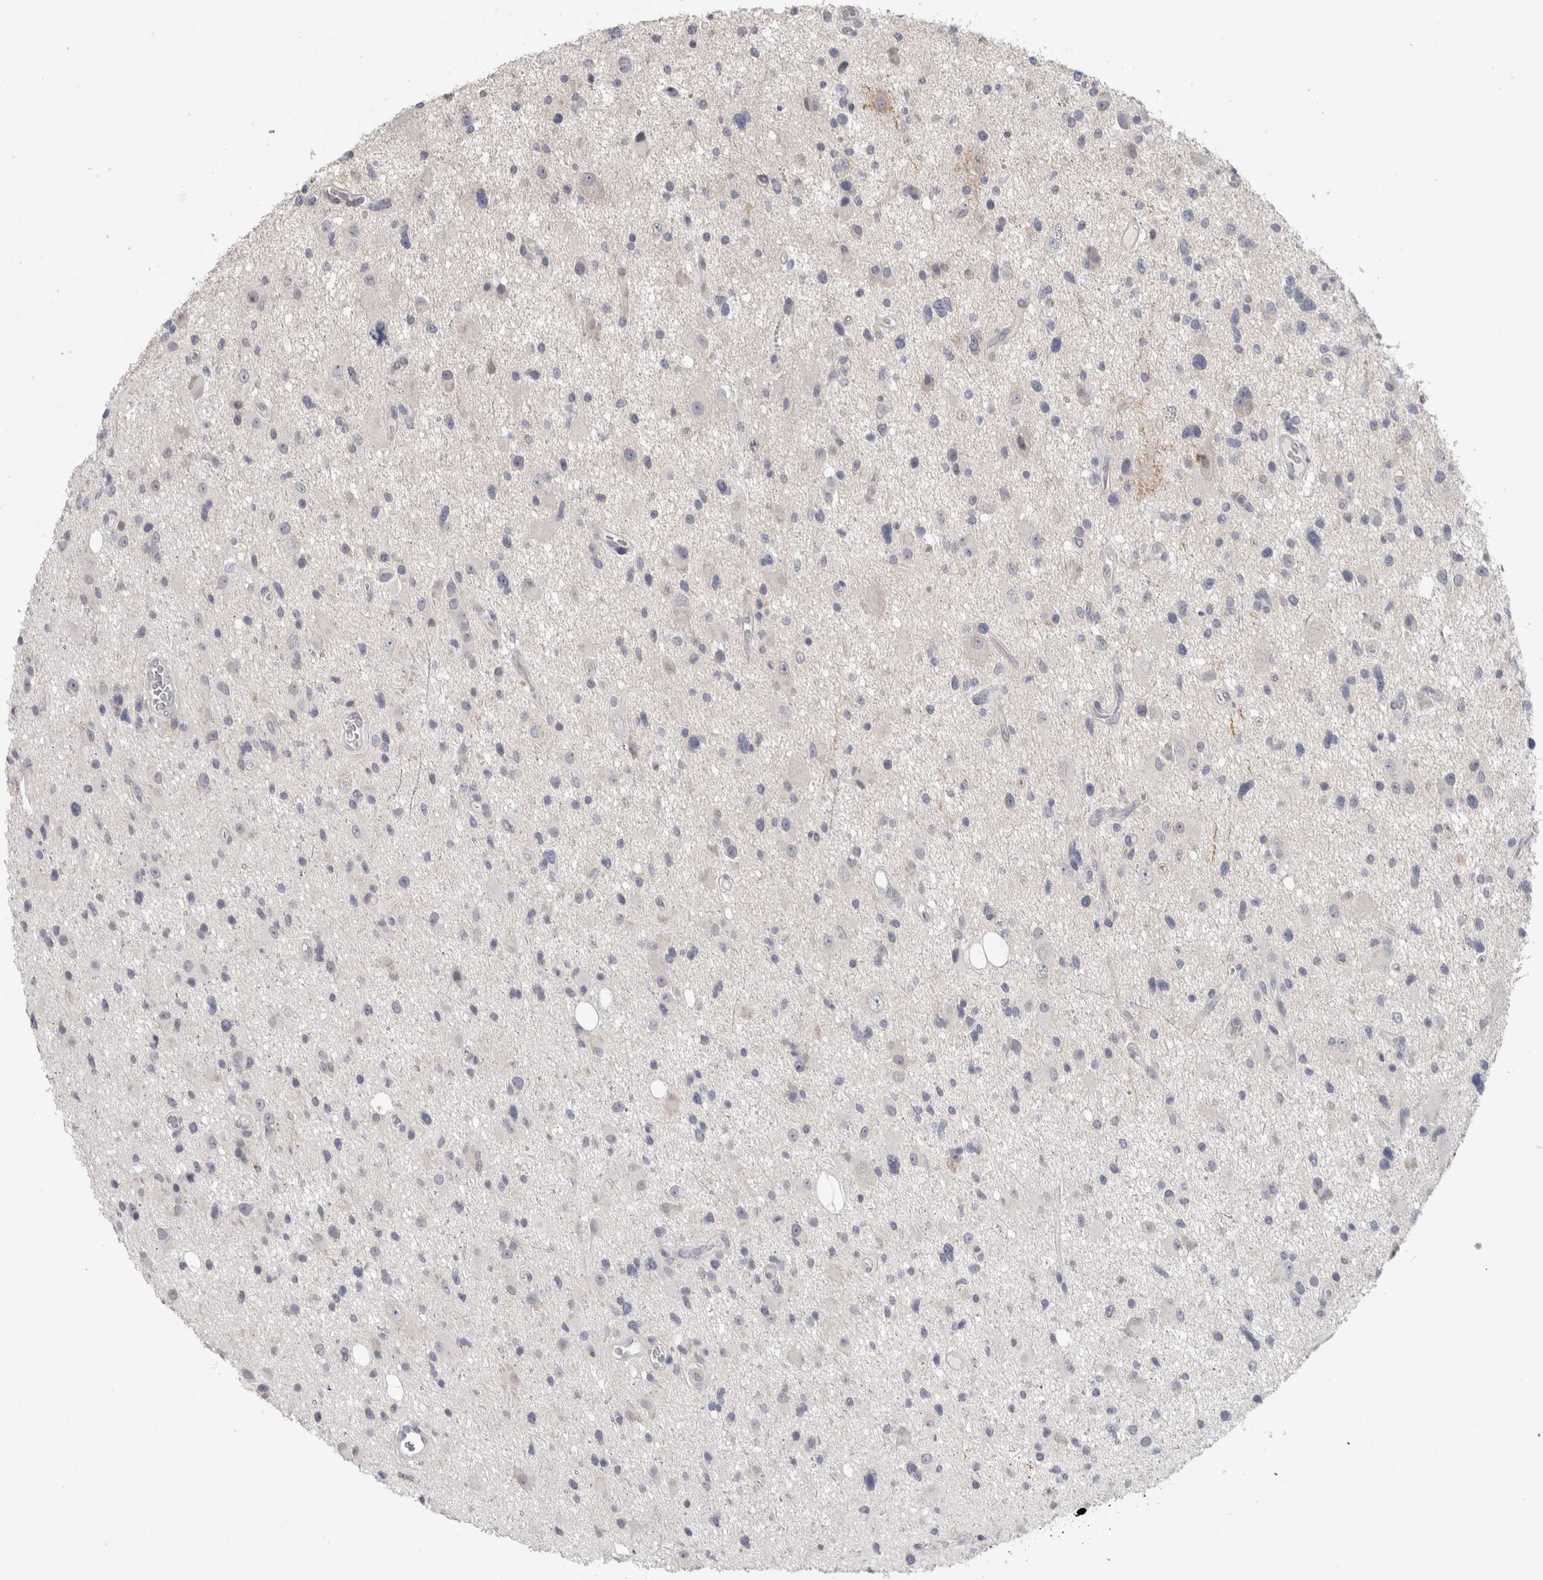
{"staining": {"intensity": "negative", "quantity": "none", "location": "none"}, "tissue": "glioma", "cell_type": "Tumor cells", "image_type": "cancer", "snomed": [{"axis": "morphology", "description": "Glioma, malignant, High grade"}, {"axis": "topography", "description": "Brain"}], "caption": "Immunohistochemistry micrograph of human glioma stained for a protein (brown), which demonstrates no positivity in tumor cells.", "gene": "TONSL", "patient": {"sex": "male", "age": 33}}